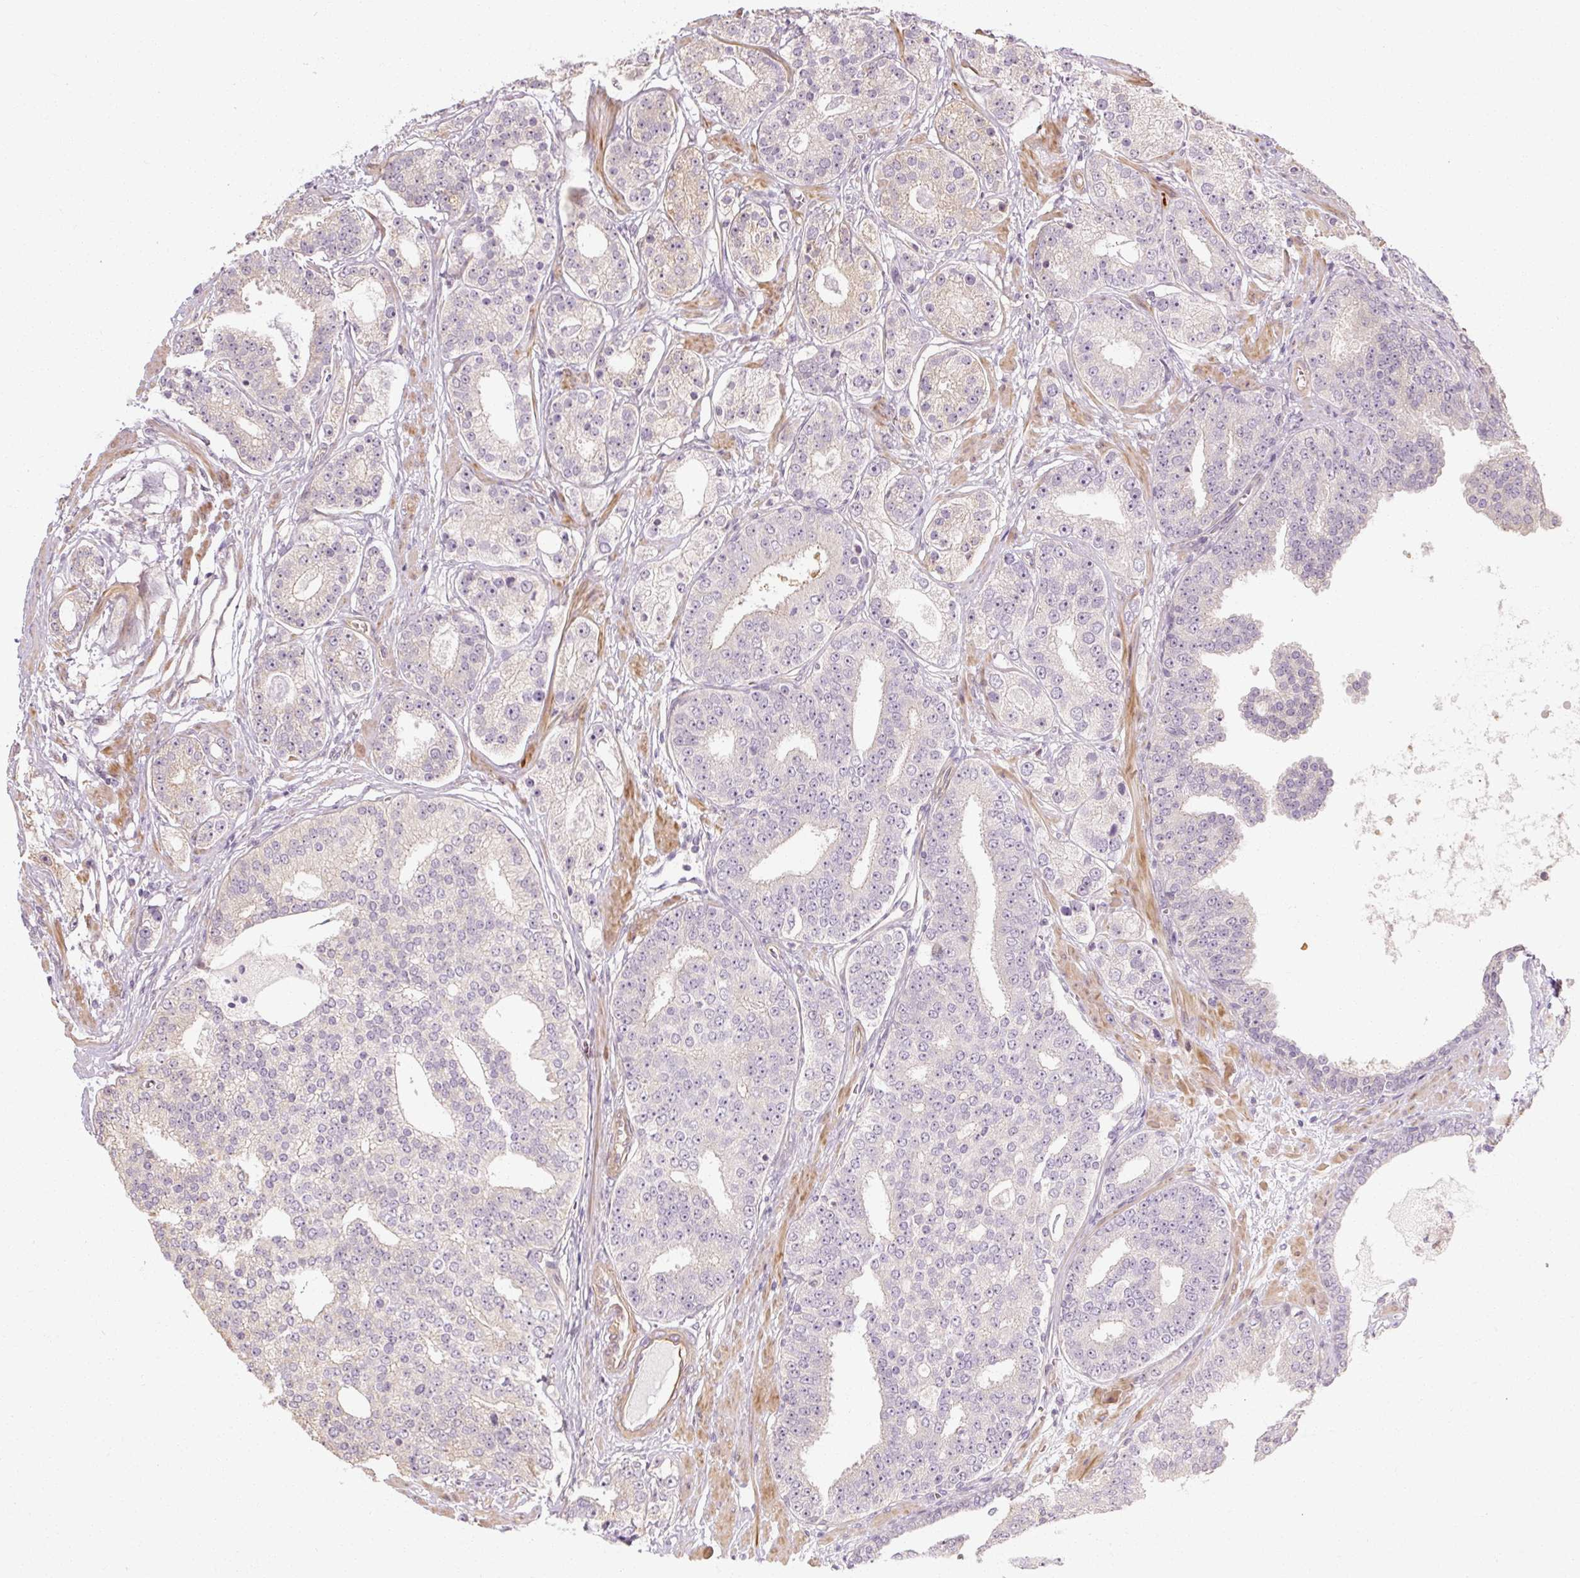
{"staining": {"intensity": "negative", "quantity": "none", "location": "none"}, "tissue": "prostate cancer", "cell_type": "Tumor cells", "image_type": "cancer", "snomed": [{"axis": "morphology", "description": "Adenocarcinoma, High grade"}, {"axis": "topography", "description": "Prostate"}], "caption": "Prostate adenocarcinoma (high-grade) was stained to show a protein in brown. There is no significant positivity in tumor cells.", "gene": "RB1CC1", "patient": {"sex": "male", "age": 71}}